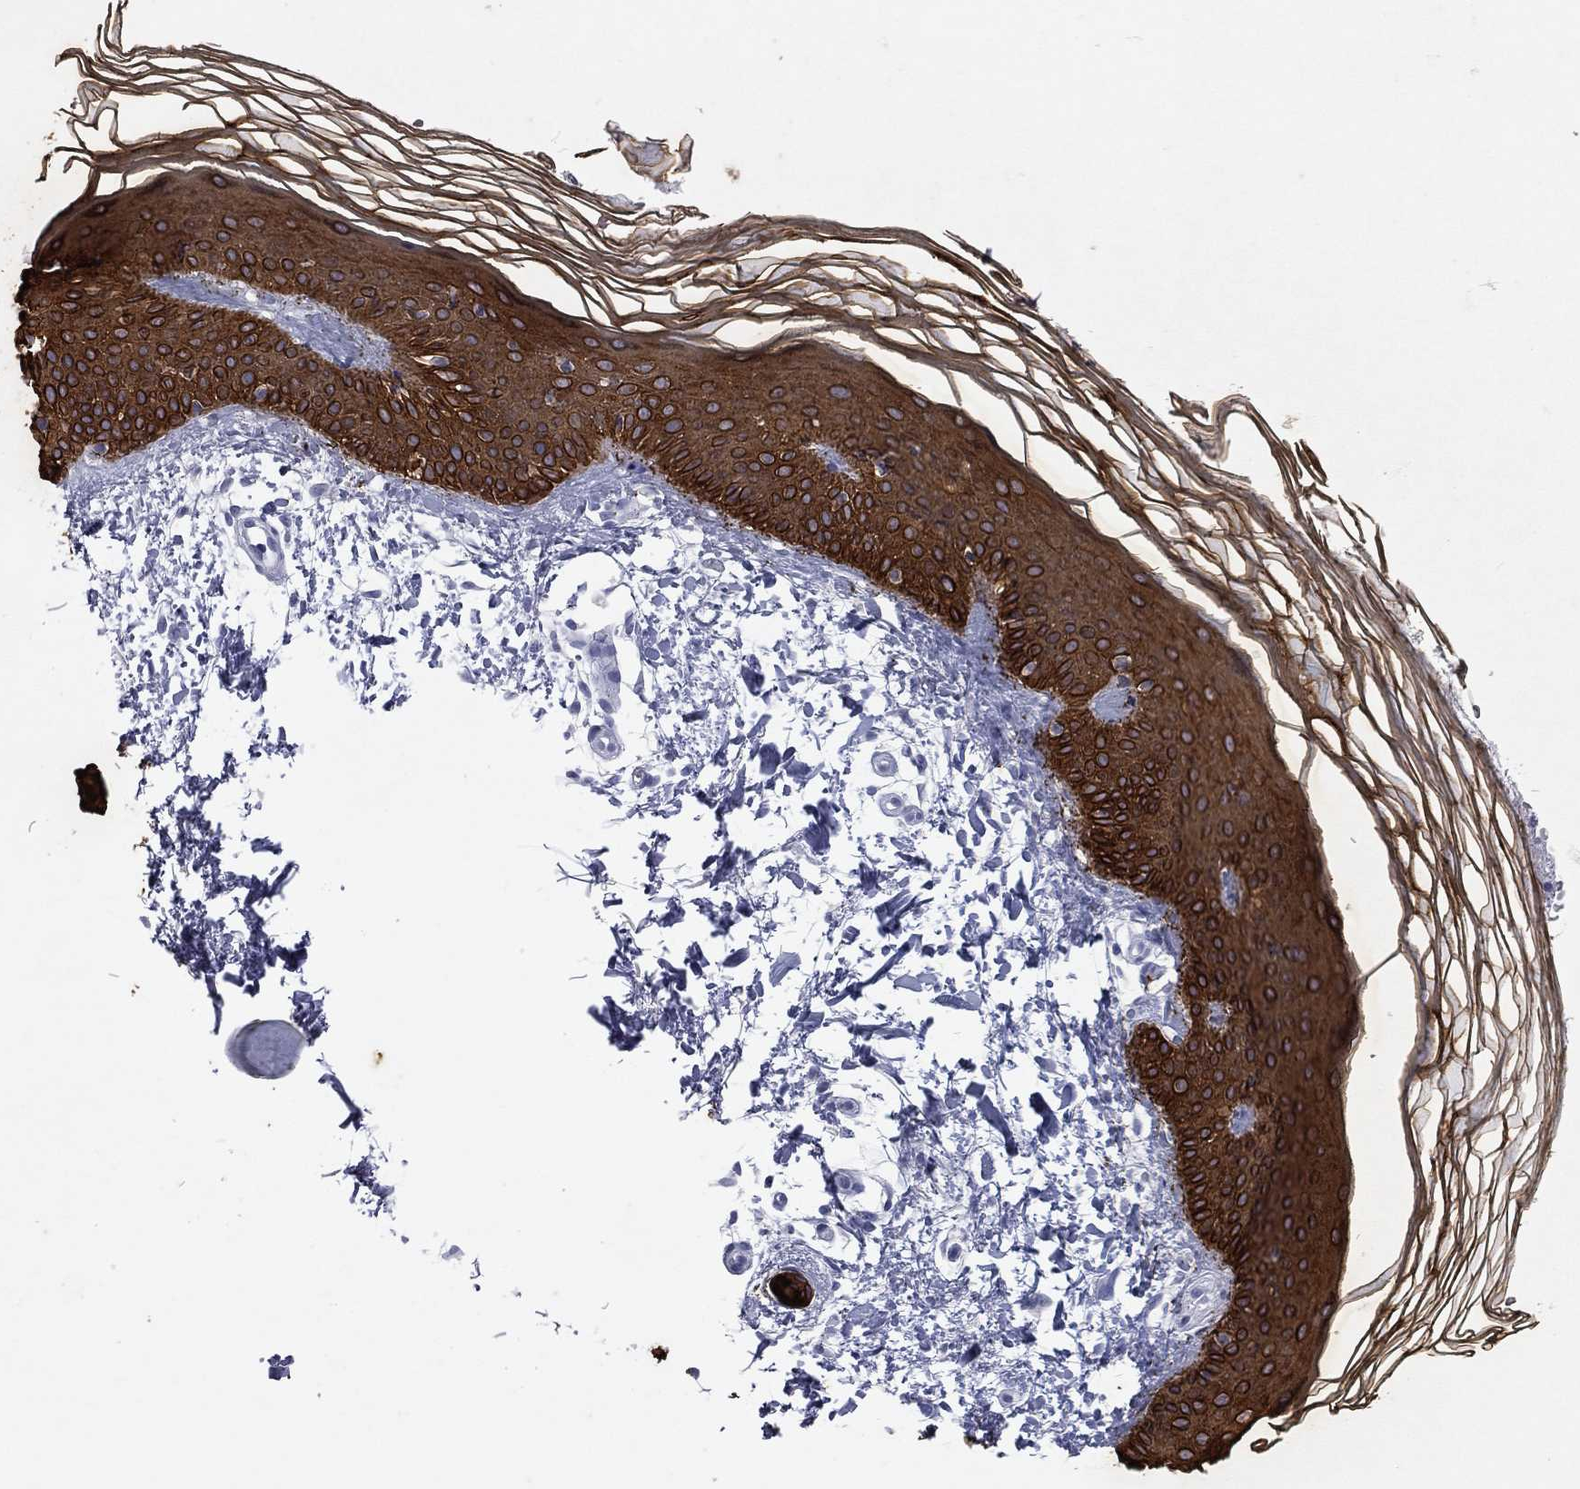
{"staining": {"intensity": "negative", "quantity": "none", "location": "none"}, "tissue": "skin", "cell_type": "Fibroblasts", "image_type": "normal", "snomed": [{"axis": "morphology", "description": "Normal tissue, NOS"}, {"axis": "topography", "description": "Skin"}], "caption": "Fibroblasts show no significant protein staining in unremarkable skin. The staining is performed using DAB brown chromogen with nuclei counter-stained in using hematoxylin.", "gene": "KRT7", "patient": {"sex": "female", "age": 62}}